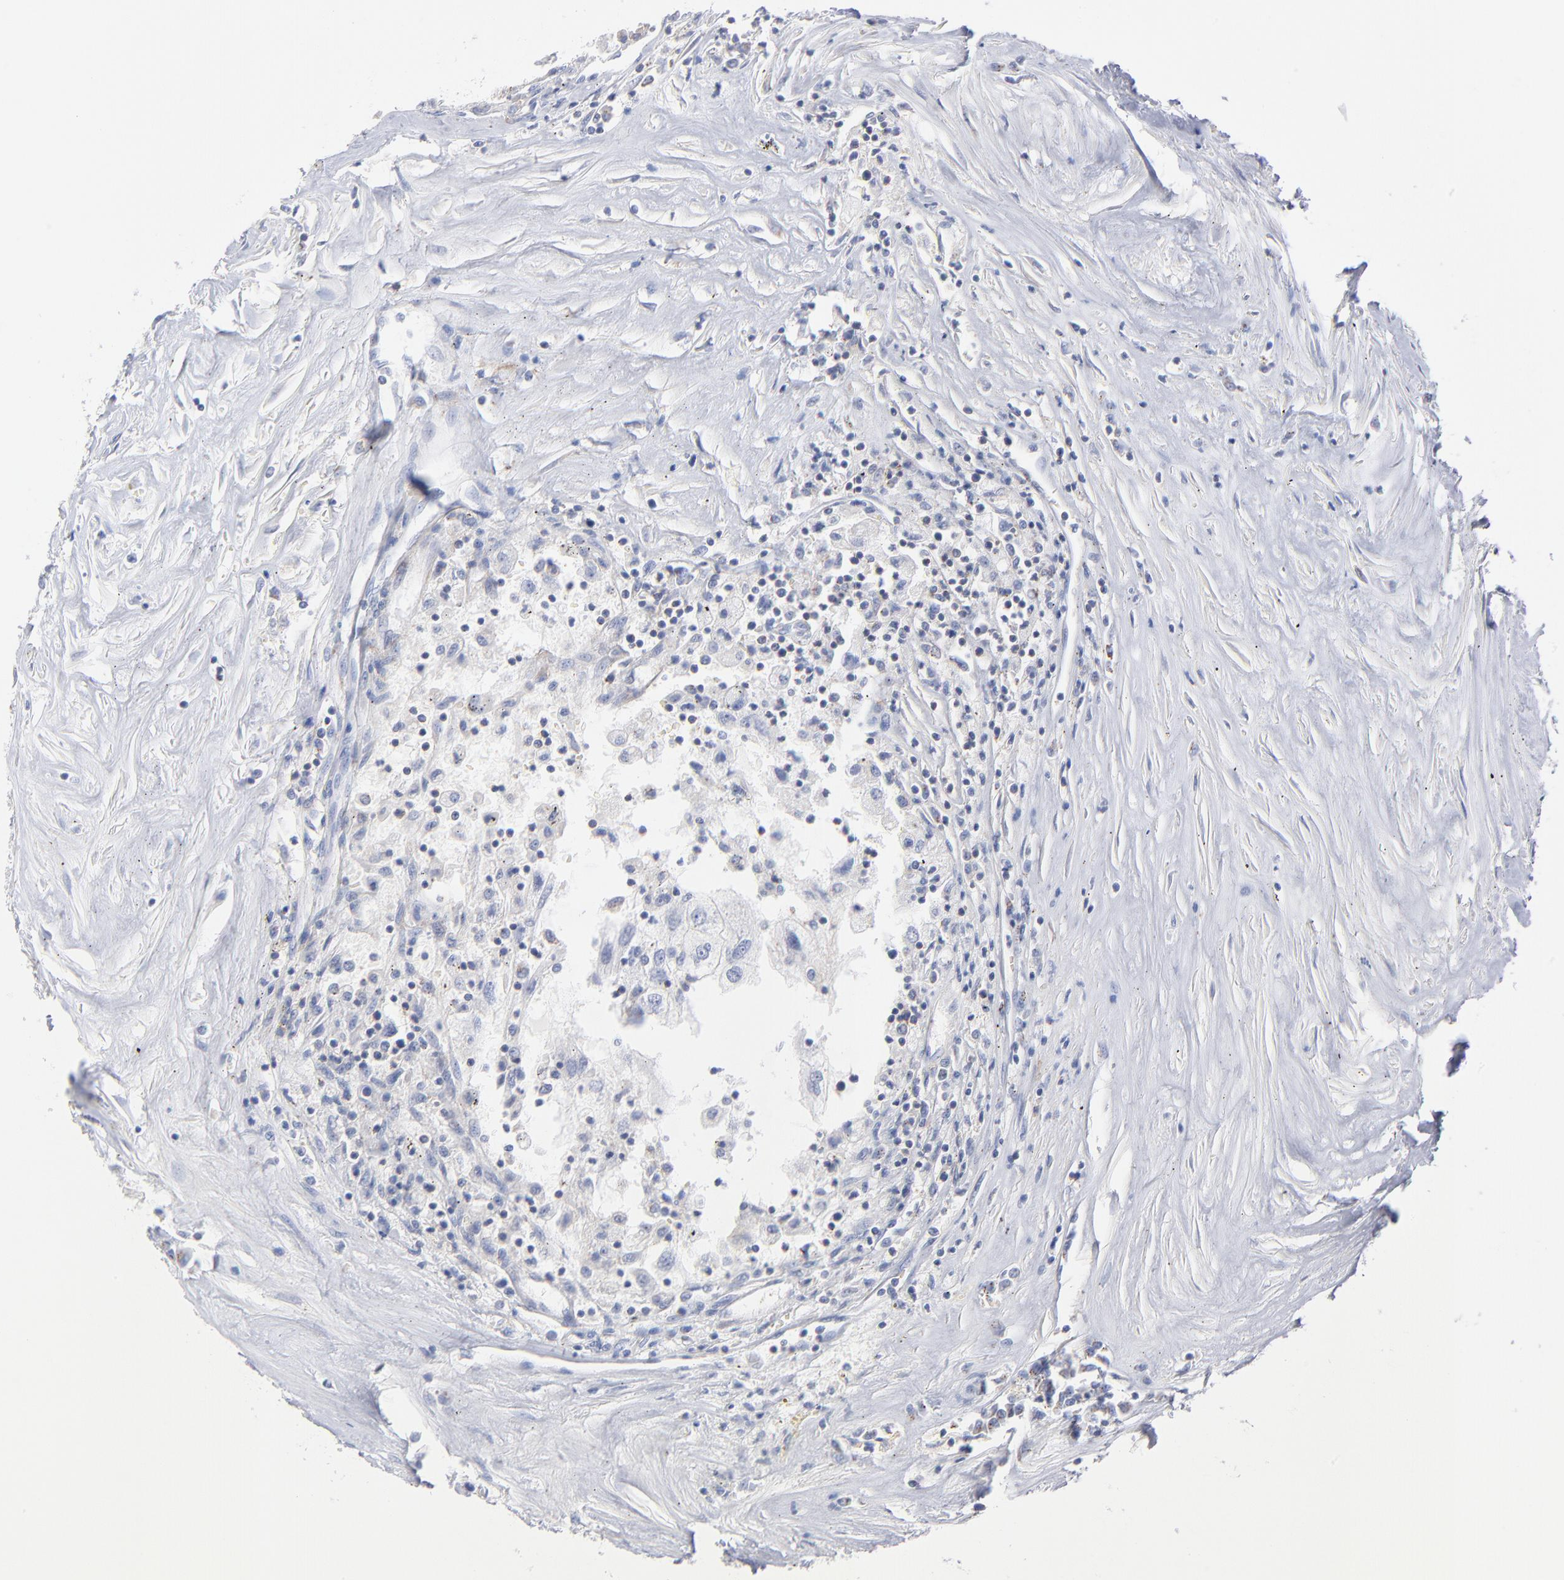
{"staining": {"intensity": "negative", "quantity": "none", "location": "none"}, "tissue": "renal cancer", "cell_type": "Tumor cells", "image_type": "cancer", "snomed": [{"axis": "morphology", "description": "Normal tissue, NOS"}, {"axis": "morphology", "description": "Adenocarcinoma, NOS"}, {"axis": "topography", "description": "Kidney"}], "caption": "This is a photomicrograph of immunohistochemistry (IHC) staining of renal adenocarcinoma, which shows no staining in tumor cells. (DAB (3,3'-diaminobenzidine) immunohistochemistry (IHC) with hematoxylin counter stain).", "gene": "SEPTIN6", "patient": {"sex": "male", "age": 71}}